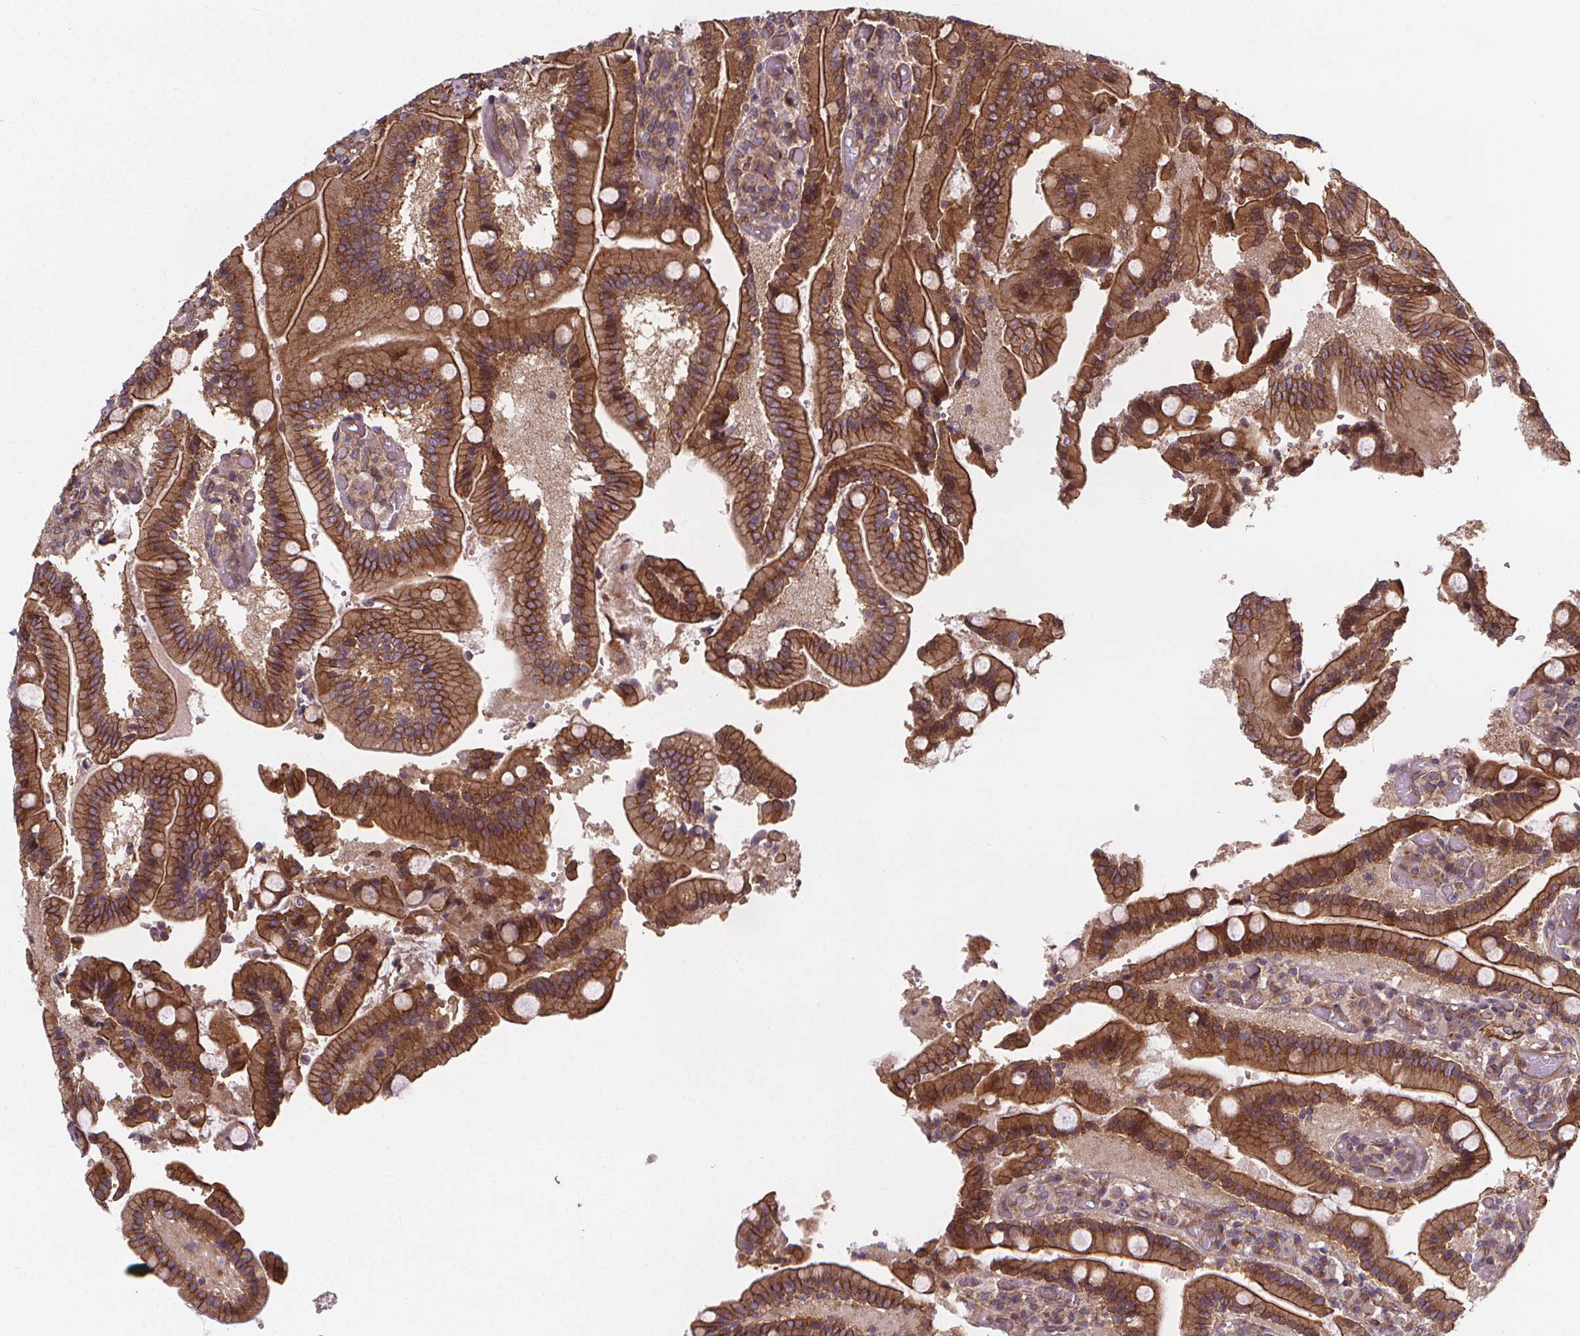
{"staining": {"intensity": "strong", "quantity": ">75%", "location": "cytoplasmic/membranous"}, "tissue": "duodenum", "cell_type": "Glandular cells", "image_type": "normal", "snomed": [{"axis": "morphology", "description": "Normal tissue, NOS"}, {"axis": "topography", "description": "Duodenum"}], "caption": "A histopathology image of human duodenum stained for a protein exhibits strong cytoplasmic/membranous brown staining in glandular cells. The protein of interest is stained brown, and the nuclei are stained in blue (DAB IHC with brightfield microscopy, high magnification).", "gene": "CLINT1", "patient": {"sex": "female", "age": 62}}